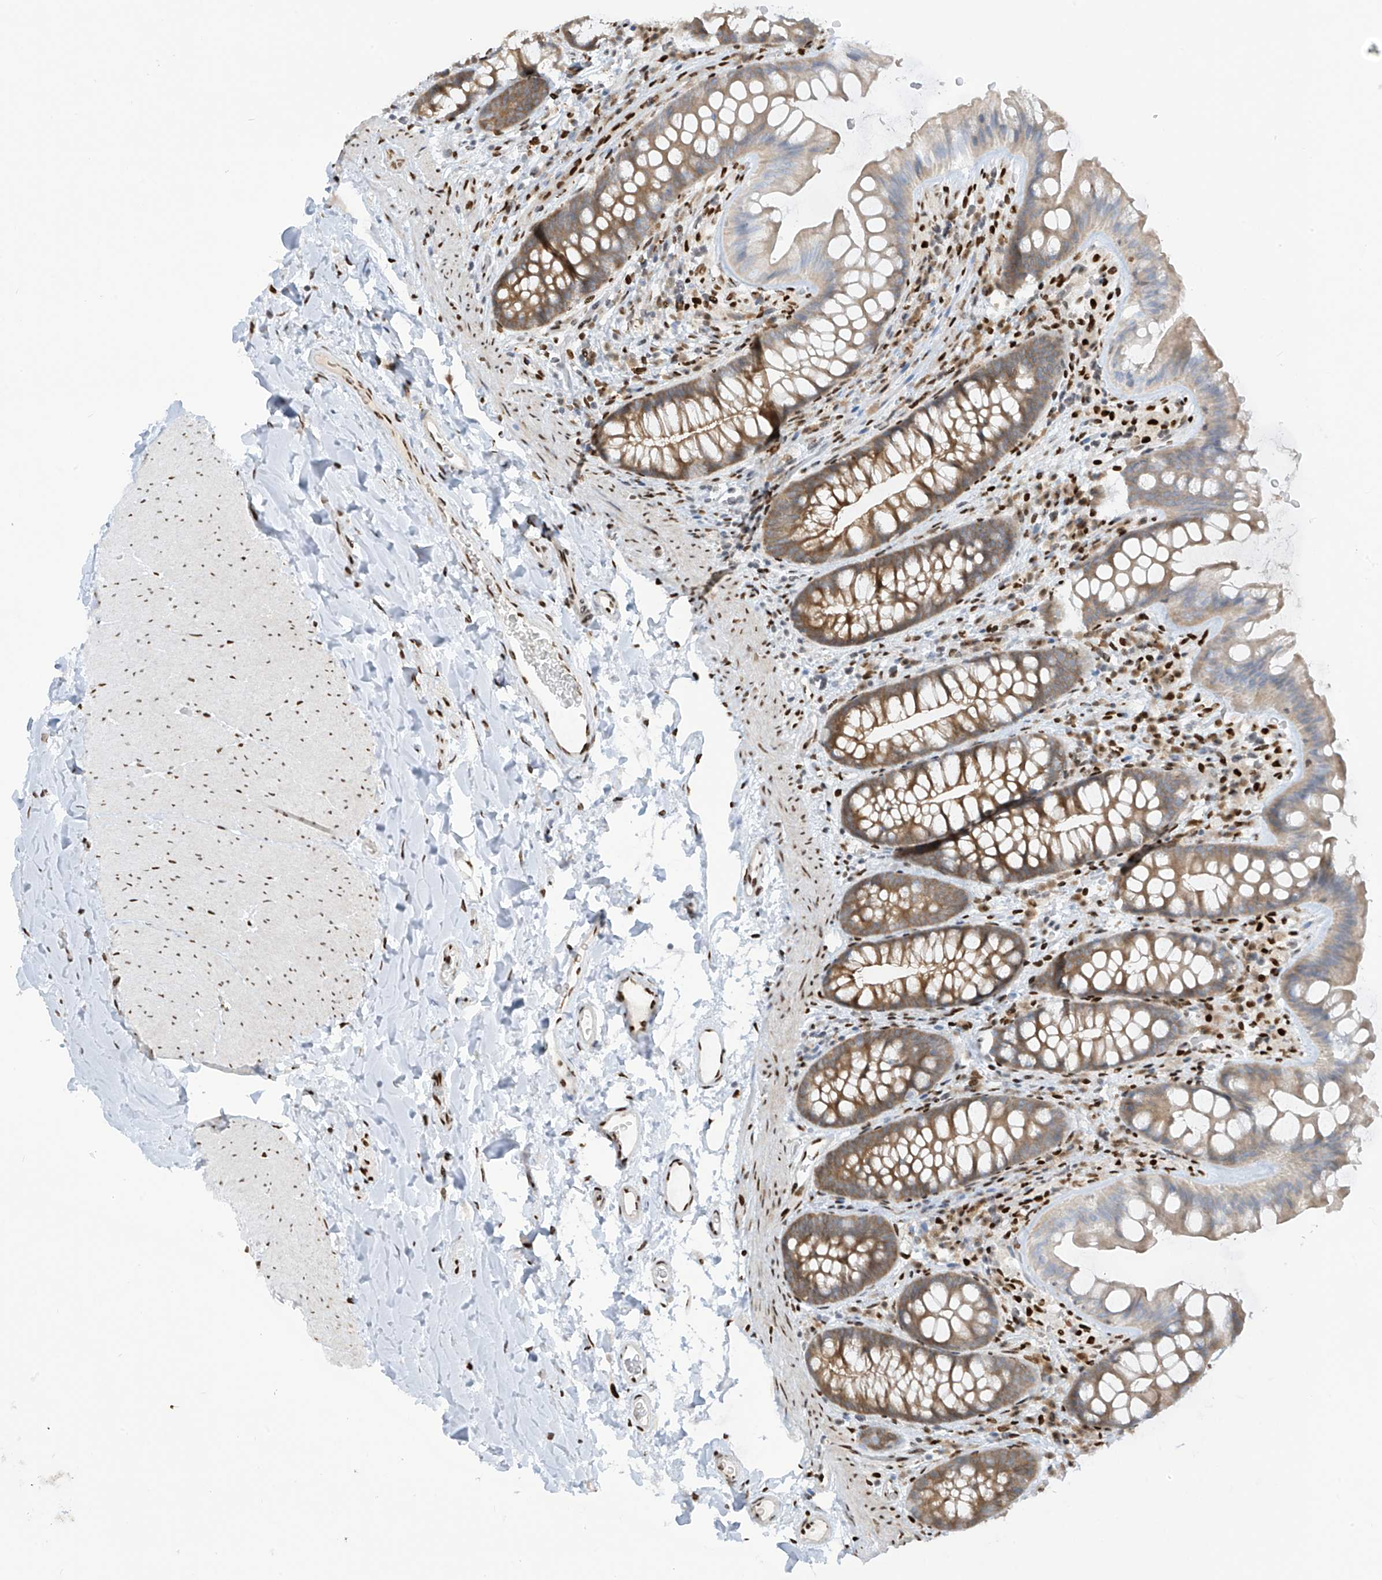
{"staining": {"intensity": "strong", "quantity": ">75%", "location": "nuclear"}, "tissue": "colon", "cell_type": "Endothelial cells", "image_type": "normal", "snomed": [{"axis": "morphology", "description": "Normal tissue, NOS"}, {"axis": "topography", "description": "Colon"}], "caption": "Colon stained with DAB immunohistochemistry (IHC) reveals high levels of strong nuclear positivity in approximately >75% of endothelial cells. The protein is stained brown, and the nuclei are stained in blue (DAB (3,3'-diaminobenzidine) IHC with brightfield microscopy, high magnification).", "gene": "PM20D2", "patient": {"sex": "female", "age": 62}}